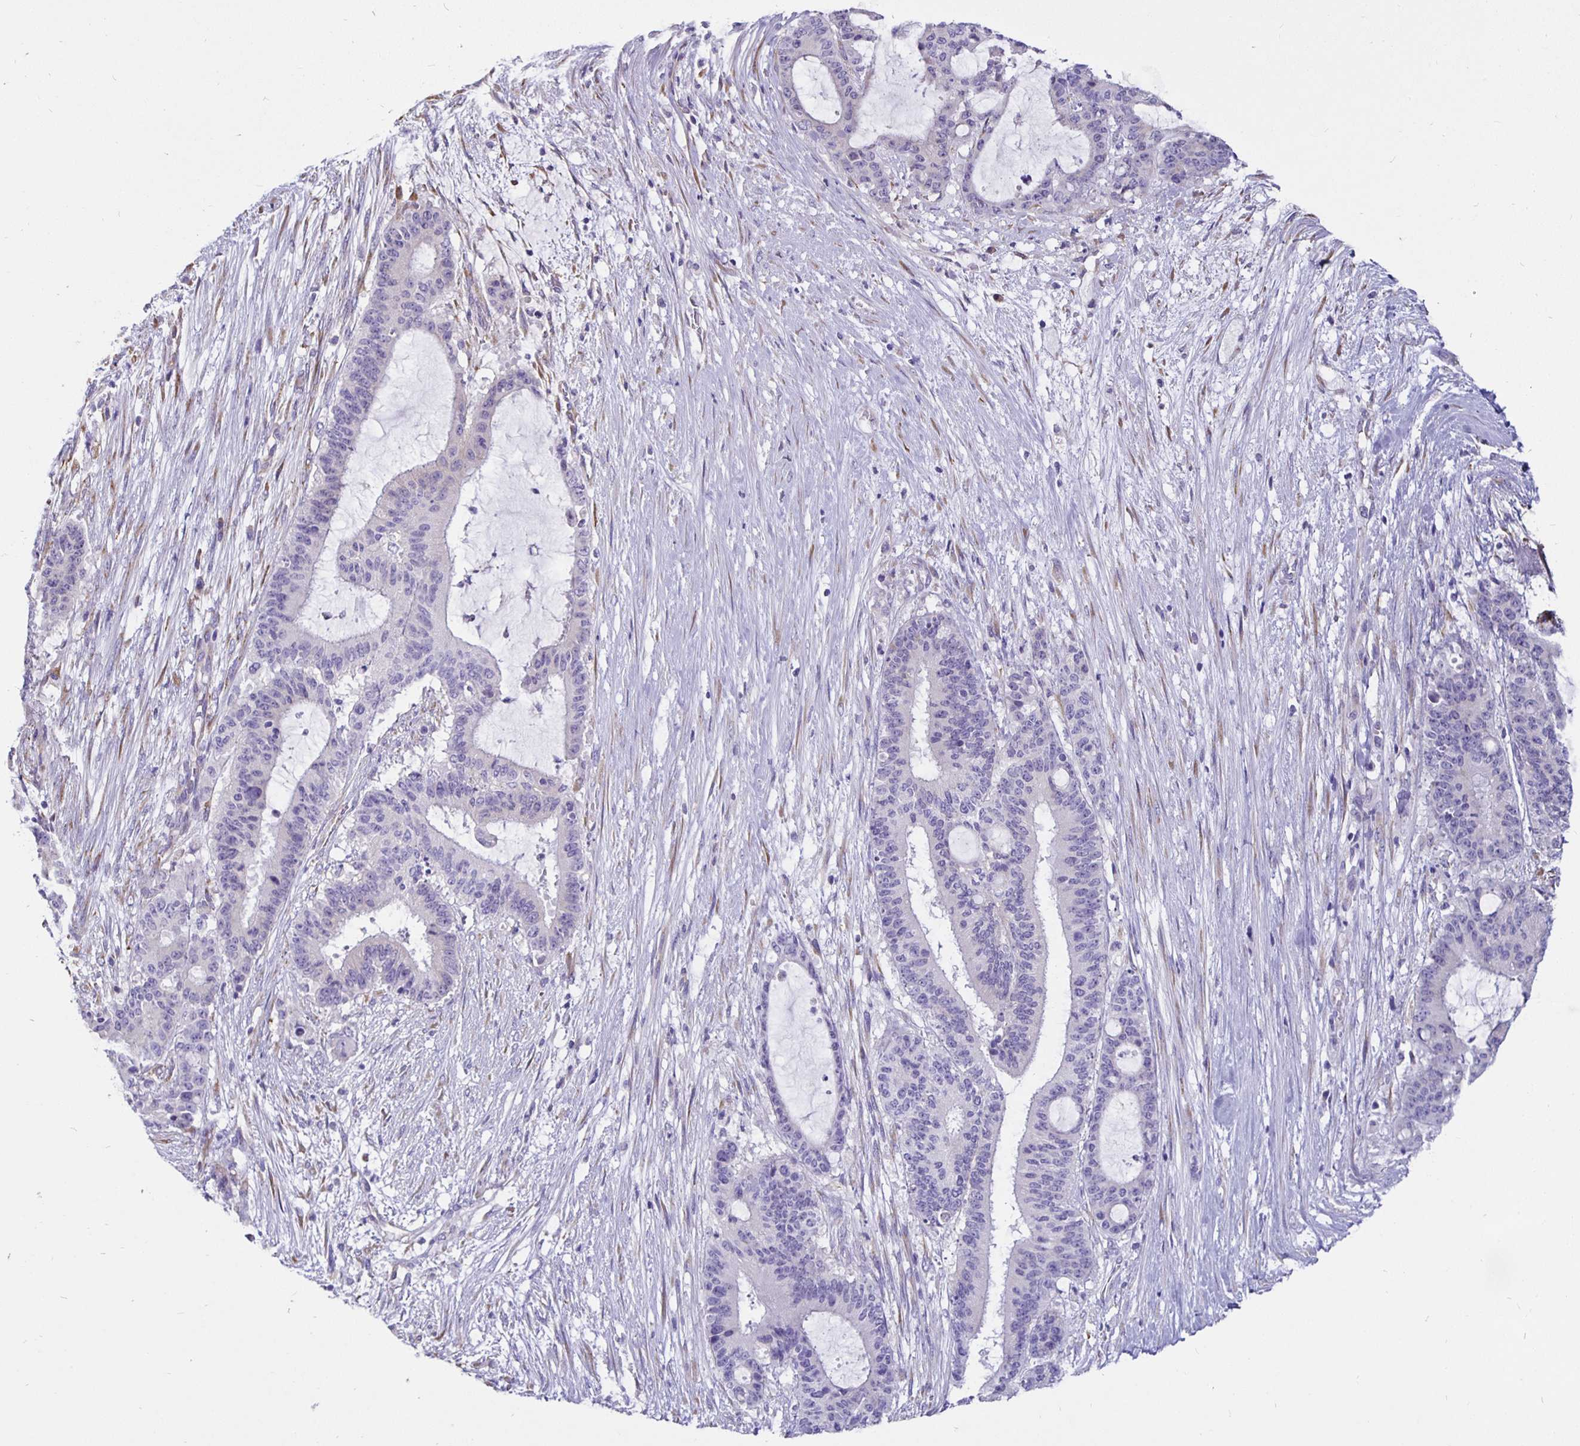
{"staining": {"intensity": "negative", "quantity": "none", "location": "none"}, "tissue": "liver cancer", "cell_type": "Tumor cells", "image_type": "cancer", "snomed": [{"axis": "morphology", "description": "Normal tissue, NOS"}, {"axis": "morphology", "description": "Cholangiocarcinoma"}, {"axis": "topography", "description": "Liver"}, {"axis": "topography", "description": "Peripheral nerve tissue"}], "caption": "Protein analysis of cholangiocarcinoma (liver) demonstrates no significant expression in tumor cells. Brightfield microscopy of immunohistochemistry stained with DAB (3,3'-diaminobenzidine) (brown) and hematoxylin (blue), captured at high magnification.", "gene": "DNAI2", "patient": {"sex": "female", "age": 73}}